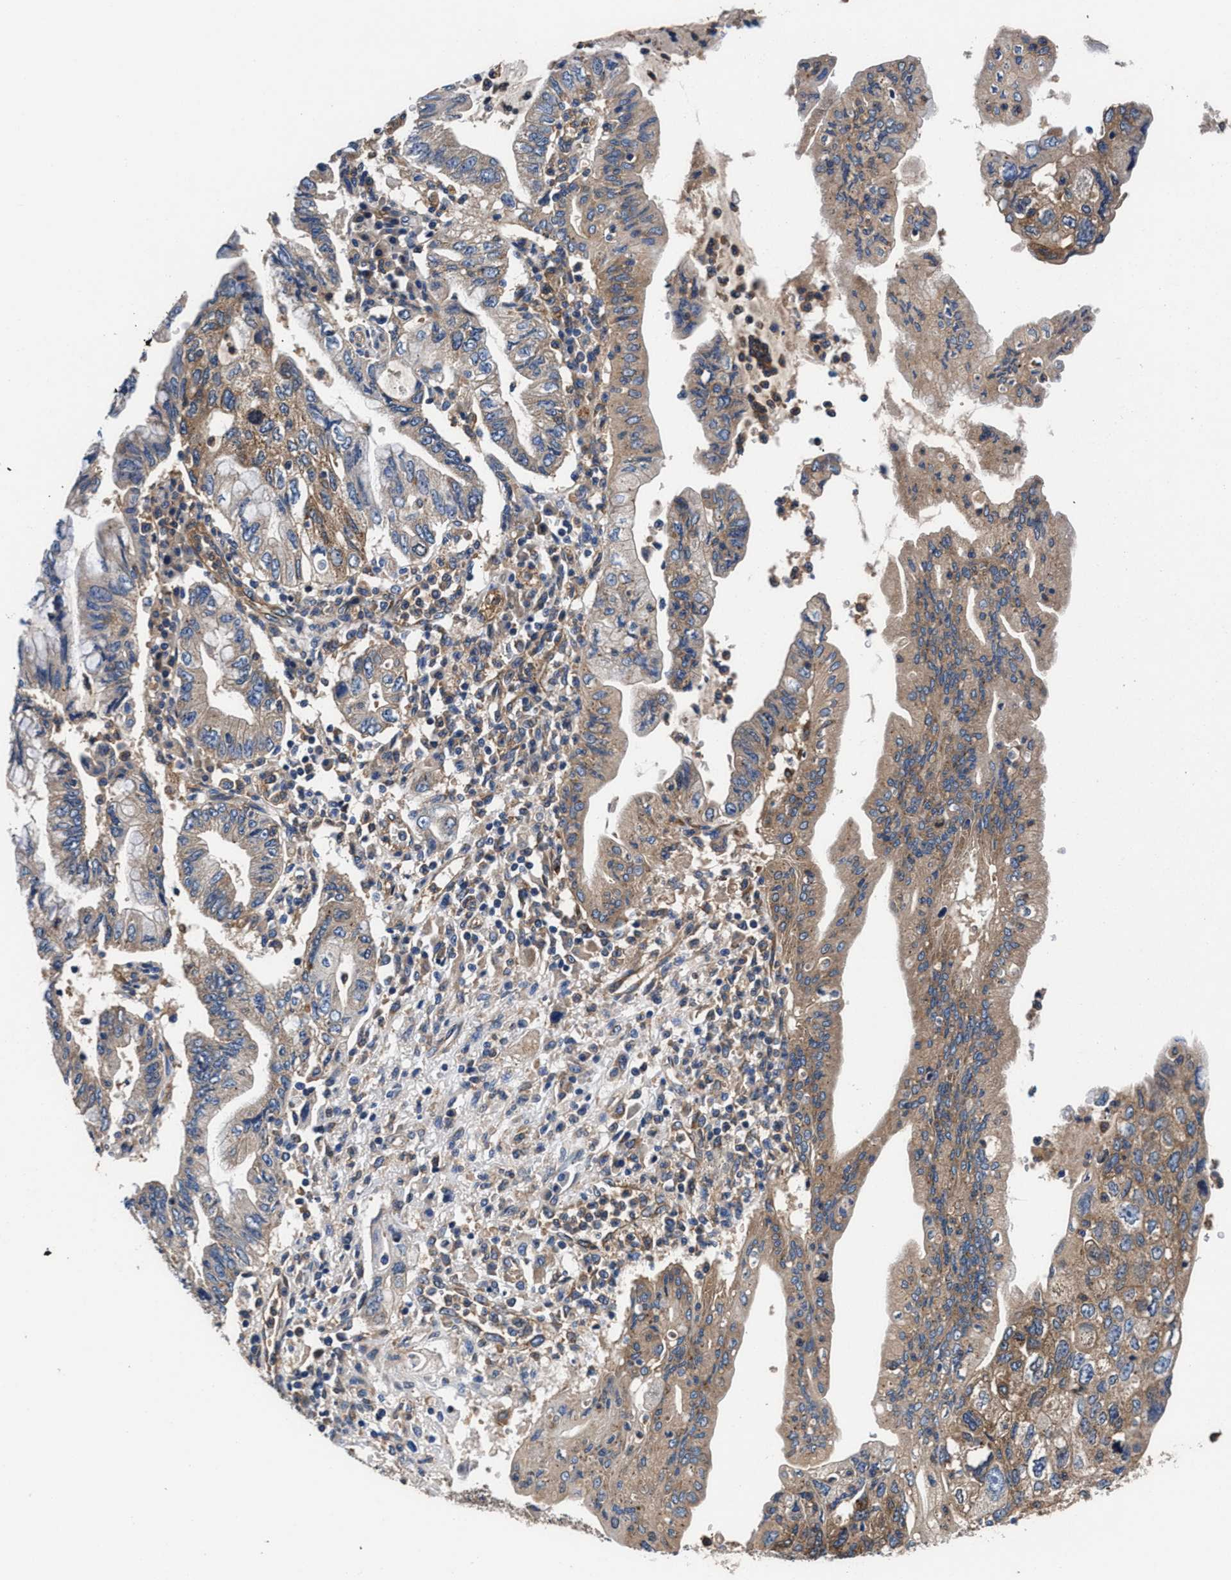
{"staining": {"intensity": "moderate", "quantity": "25%-75%", "location": "cytoplasmic/membranous"}, "tissue": "pancreatic cancer", "cell_type": "Tumor cells", "image_type": "cancer", "snomed": [{"axis": "morphology", "description": "Adenocarcinoma, NOS"}, {"axis": "topography", "description": "Pancreas"}], "caption": "IHC (DAB (3,3'-diaminobenzidine)) staining of adenocarcinoma (pancreatic) exhibits moderate cytoplasmic/membranous protein staining in about 25%-75% of tumor cells.", "gene": "SH3GL1", "patient": {"sex": "female", "age": 73}}